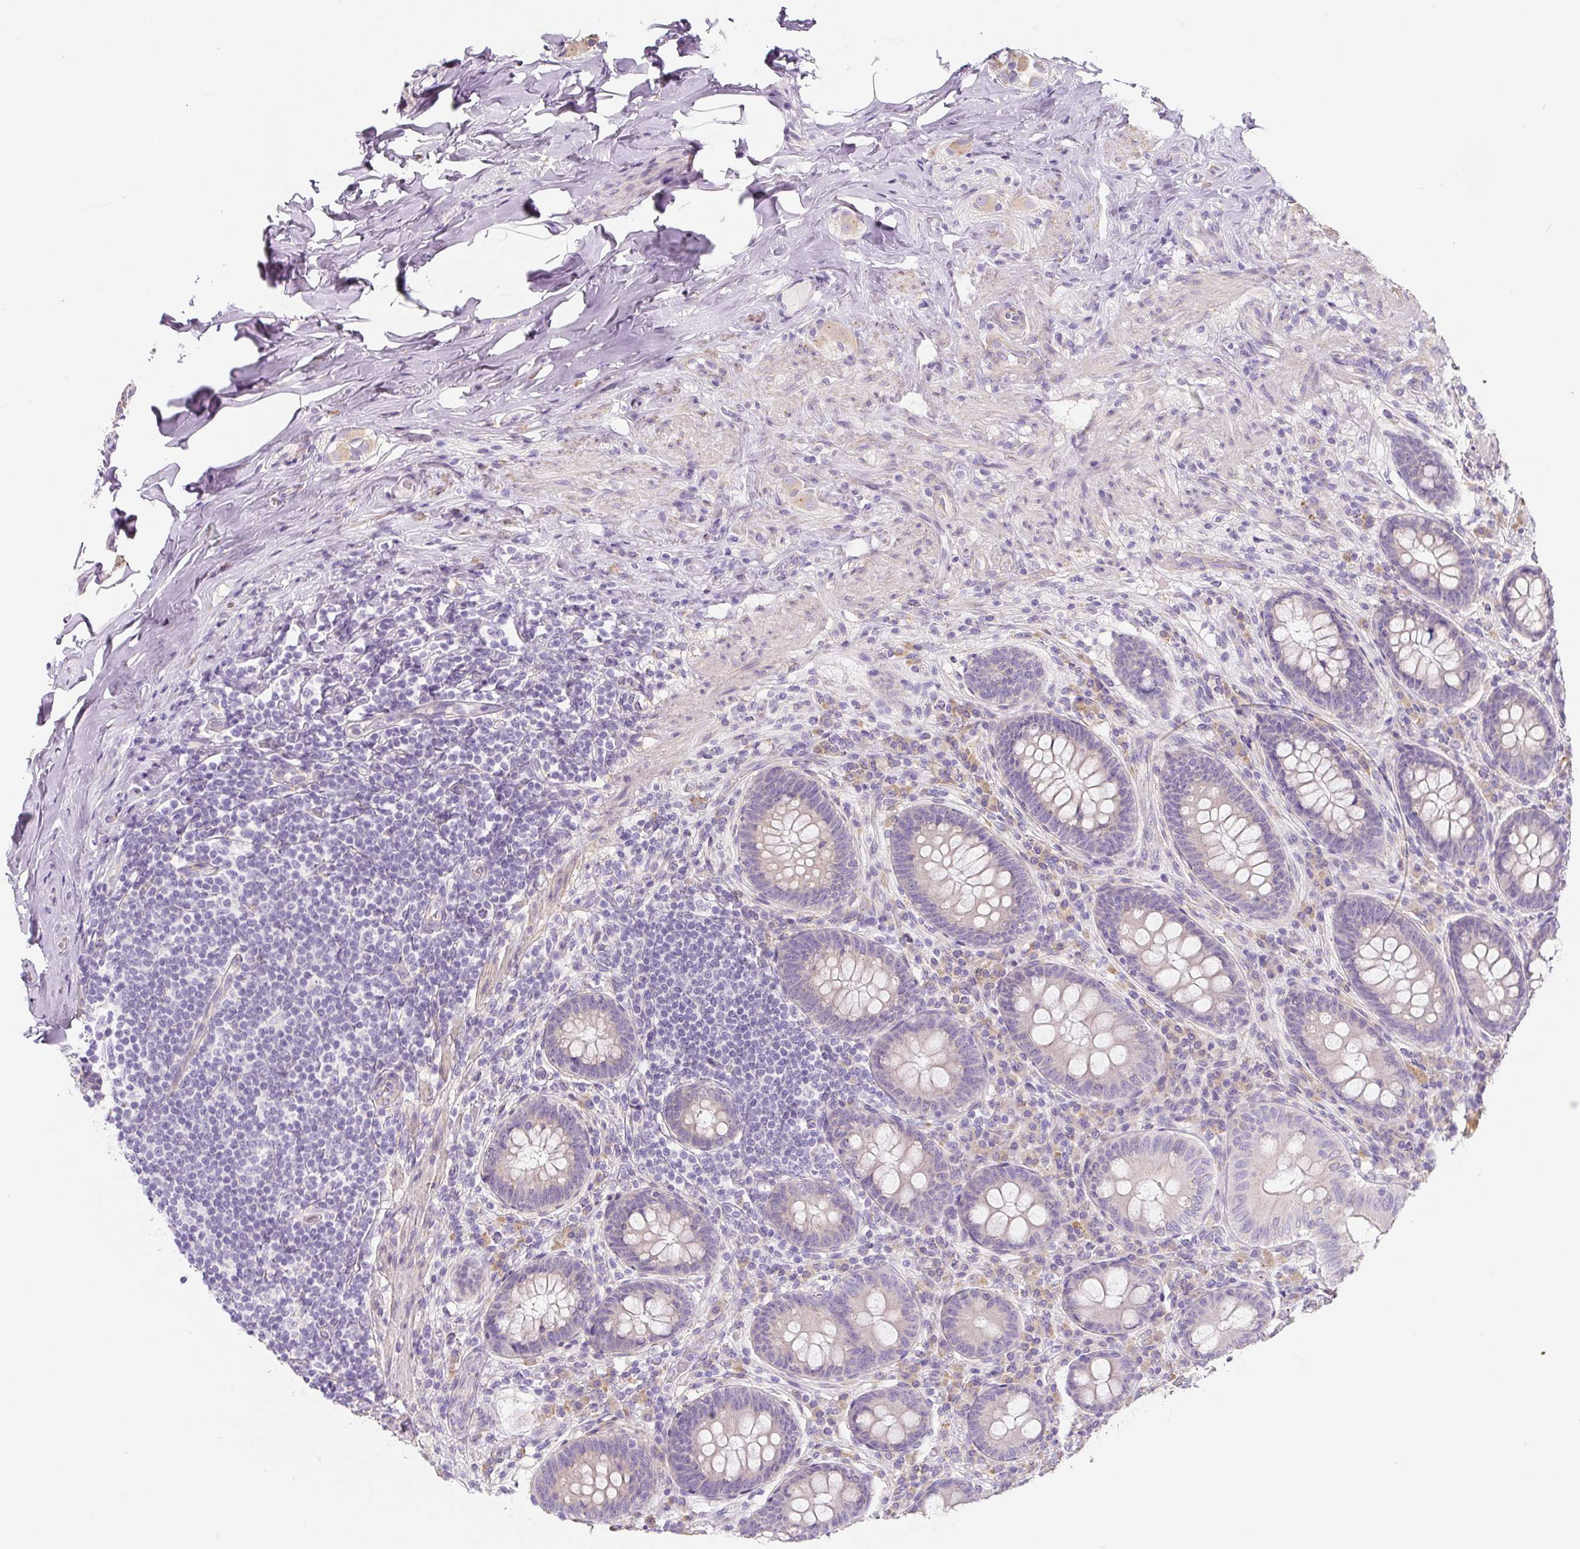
{"staining": {"intensity": "weak", "quantity": "<25%", "location": "cytoplasmic/membranous"}, "tissue": "appendix", "cell_type": "Glandular cells", "image_type": "normal", "snomed": [{"axis": "morphology", "description": "Normal tissue, NOS"}, {"axis": "topography", "description": "Appendix"}], "caption": "Photomicrograph shows no protein expression in glandular cells of normal appendix. (Brightfield microscopy of DAB immunohistochemistry at high magnification).", "gene": "PWWP3B", "patient": {"sex": "male", "age": 71}}